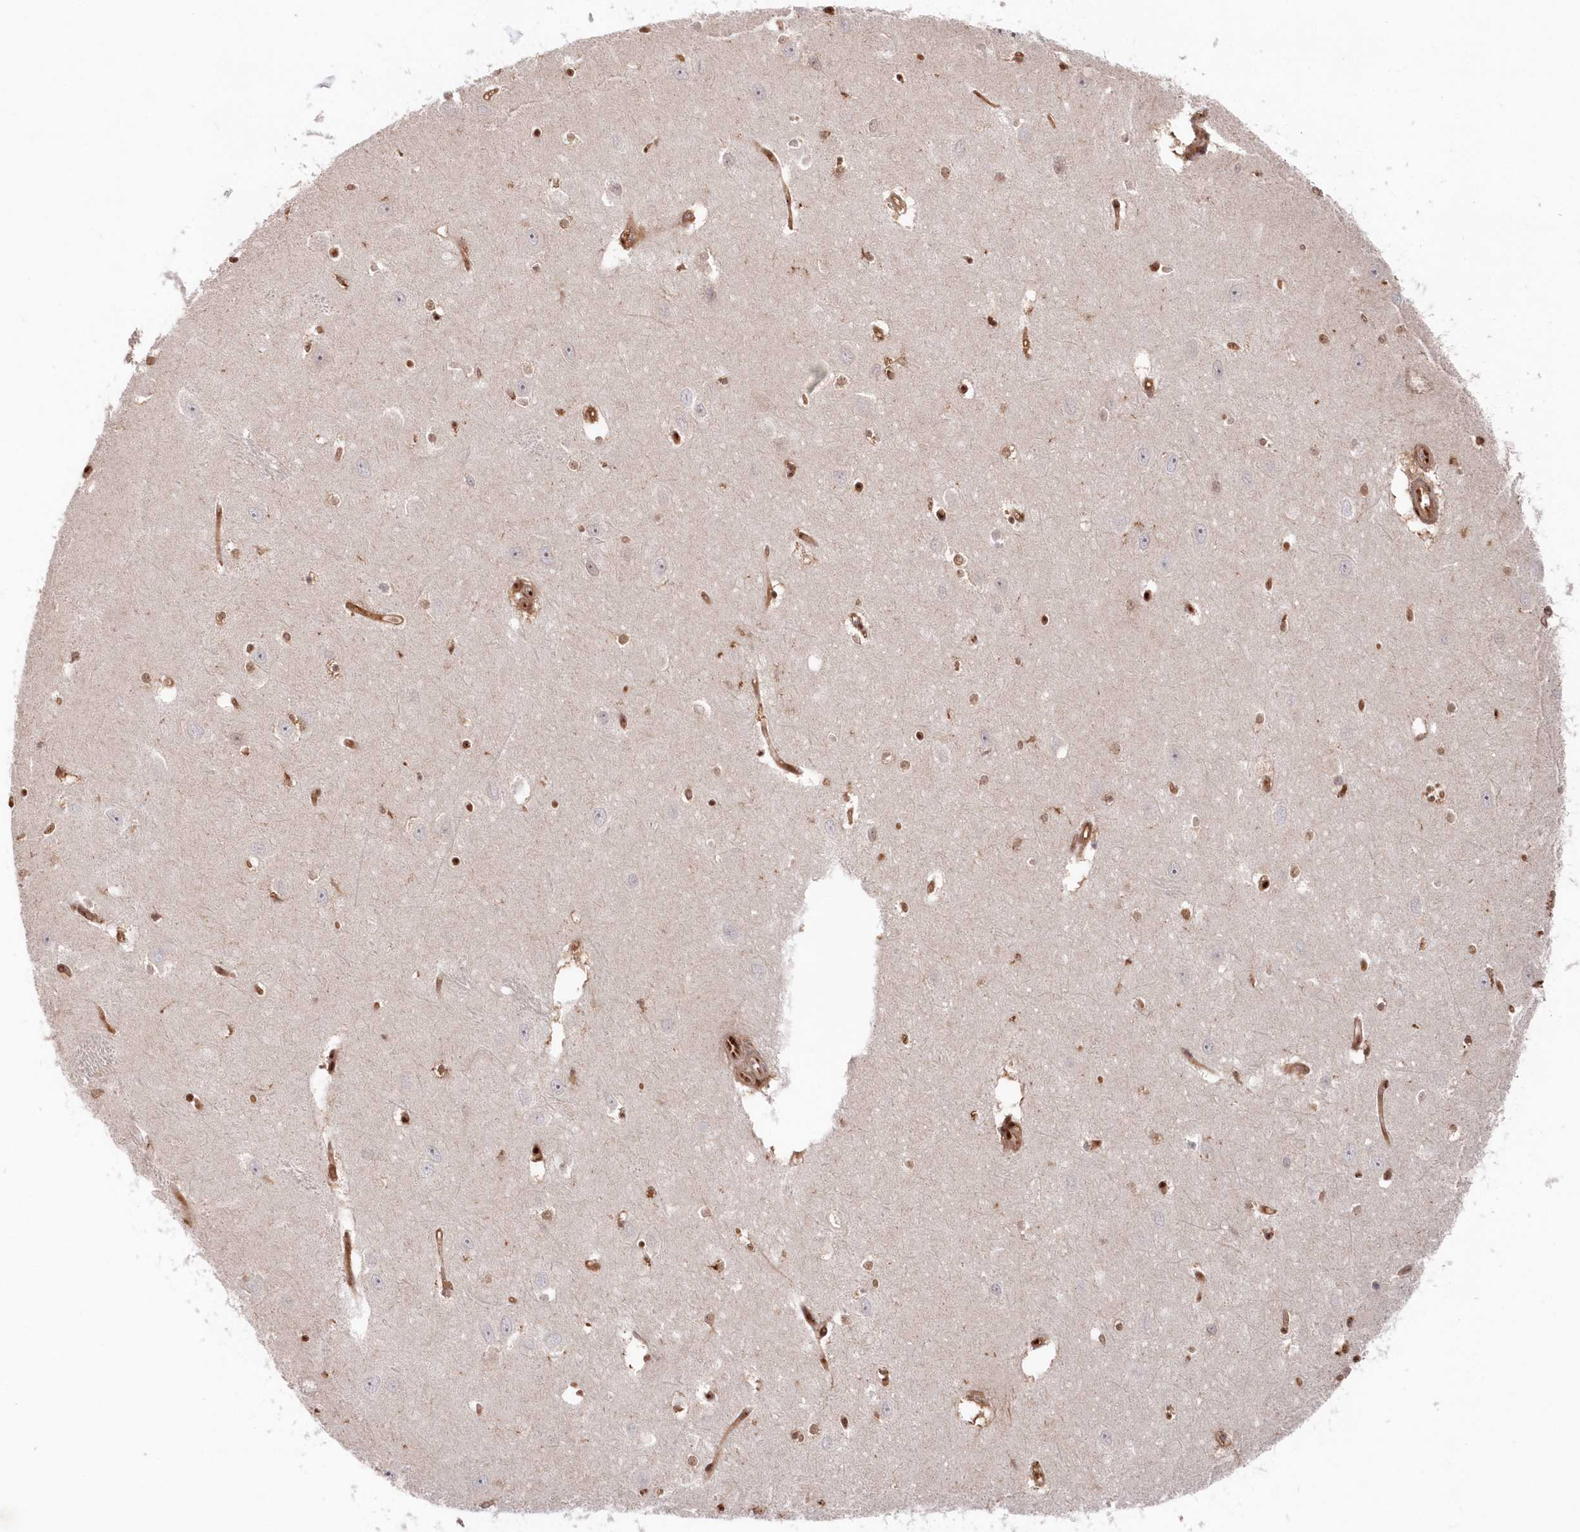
{"staining": {"intensity": "moderate", "quantity": "25%-75%", "location": "nuclear"}, "tissue": "hippocampus", "cell_type": "Glial cells", "image_type": "normal", "snomed": [{"axis": "morphology", "description": "Normal tissue, NOS"}, {"axis": "topography", "description": "Hippocampus"}], "caption": "This histopathology image reveals immunohistochemistry (IHC) staining of normal hippocampus, with medium moderate nuclear expression in about 25%-75% of glial cells.", "gene": "ABHD14B", "patient": {"sex": "female", "age": 64}}